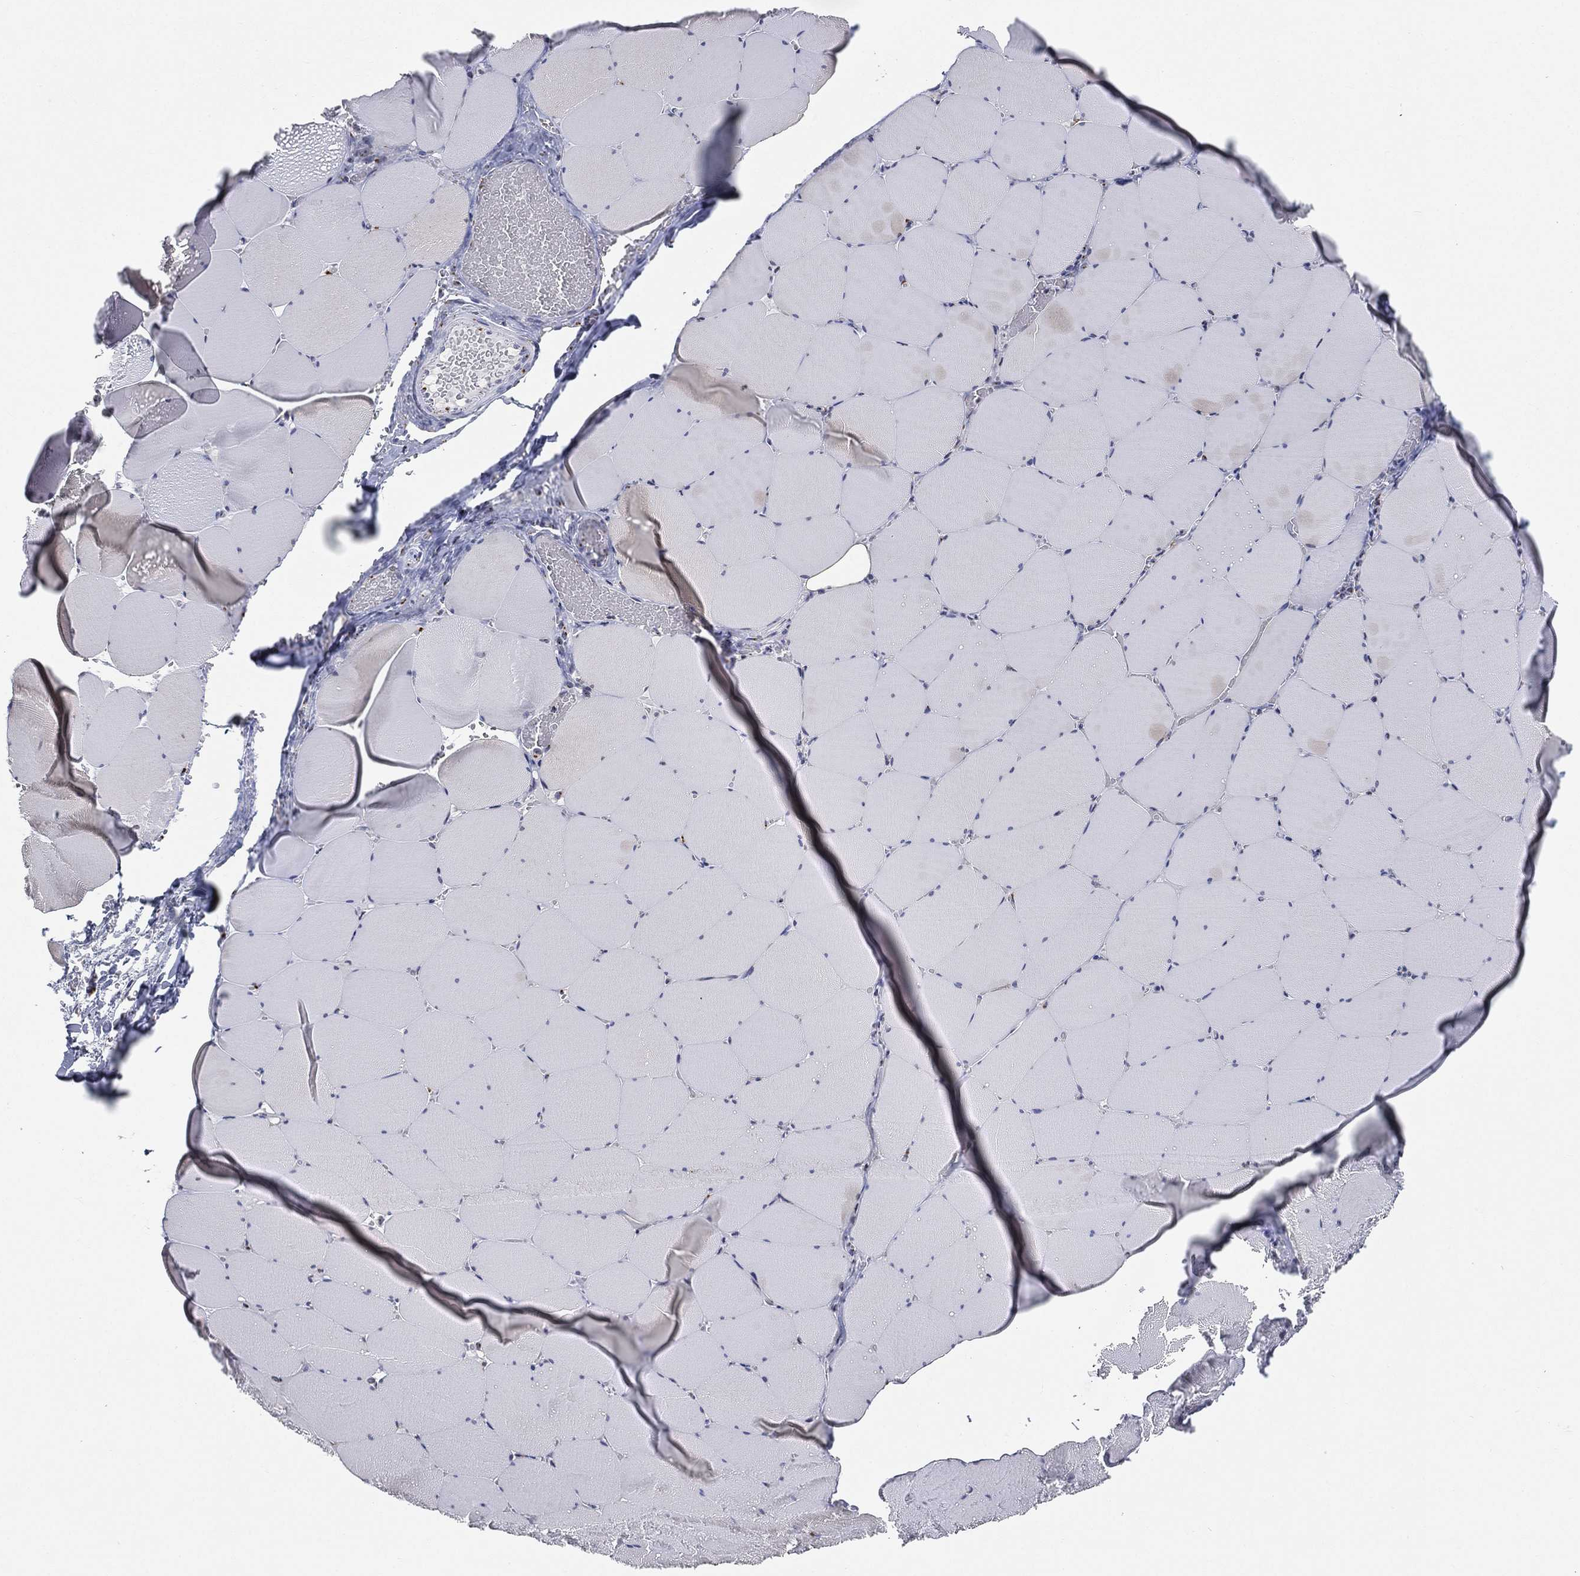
{"staining": {"intensity": "negative", "quantity": "none", "location": "none"}, "tissue": "skeletal muscle", "cell_type": "Myocytes", "image_type": "normal", "snomed": [{"axis": "morphology", "description": "Normal tissue, NOS"}, {"axis": "morphology", "description": "Malignant melanoma, Metastatic site"}, {"axis": "topography", "description": "Skeletal muscle"}], "caption": "IHC photomicrograph of unremarkable skeletal muscle stained for a protein (brown), which exhibits no positivity in myocytes.", "gene": "TICAM1", "patient": {"sex": "male", "age": 50}}